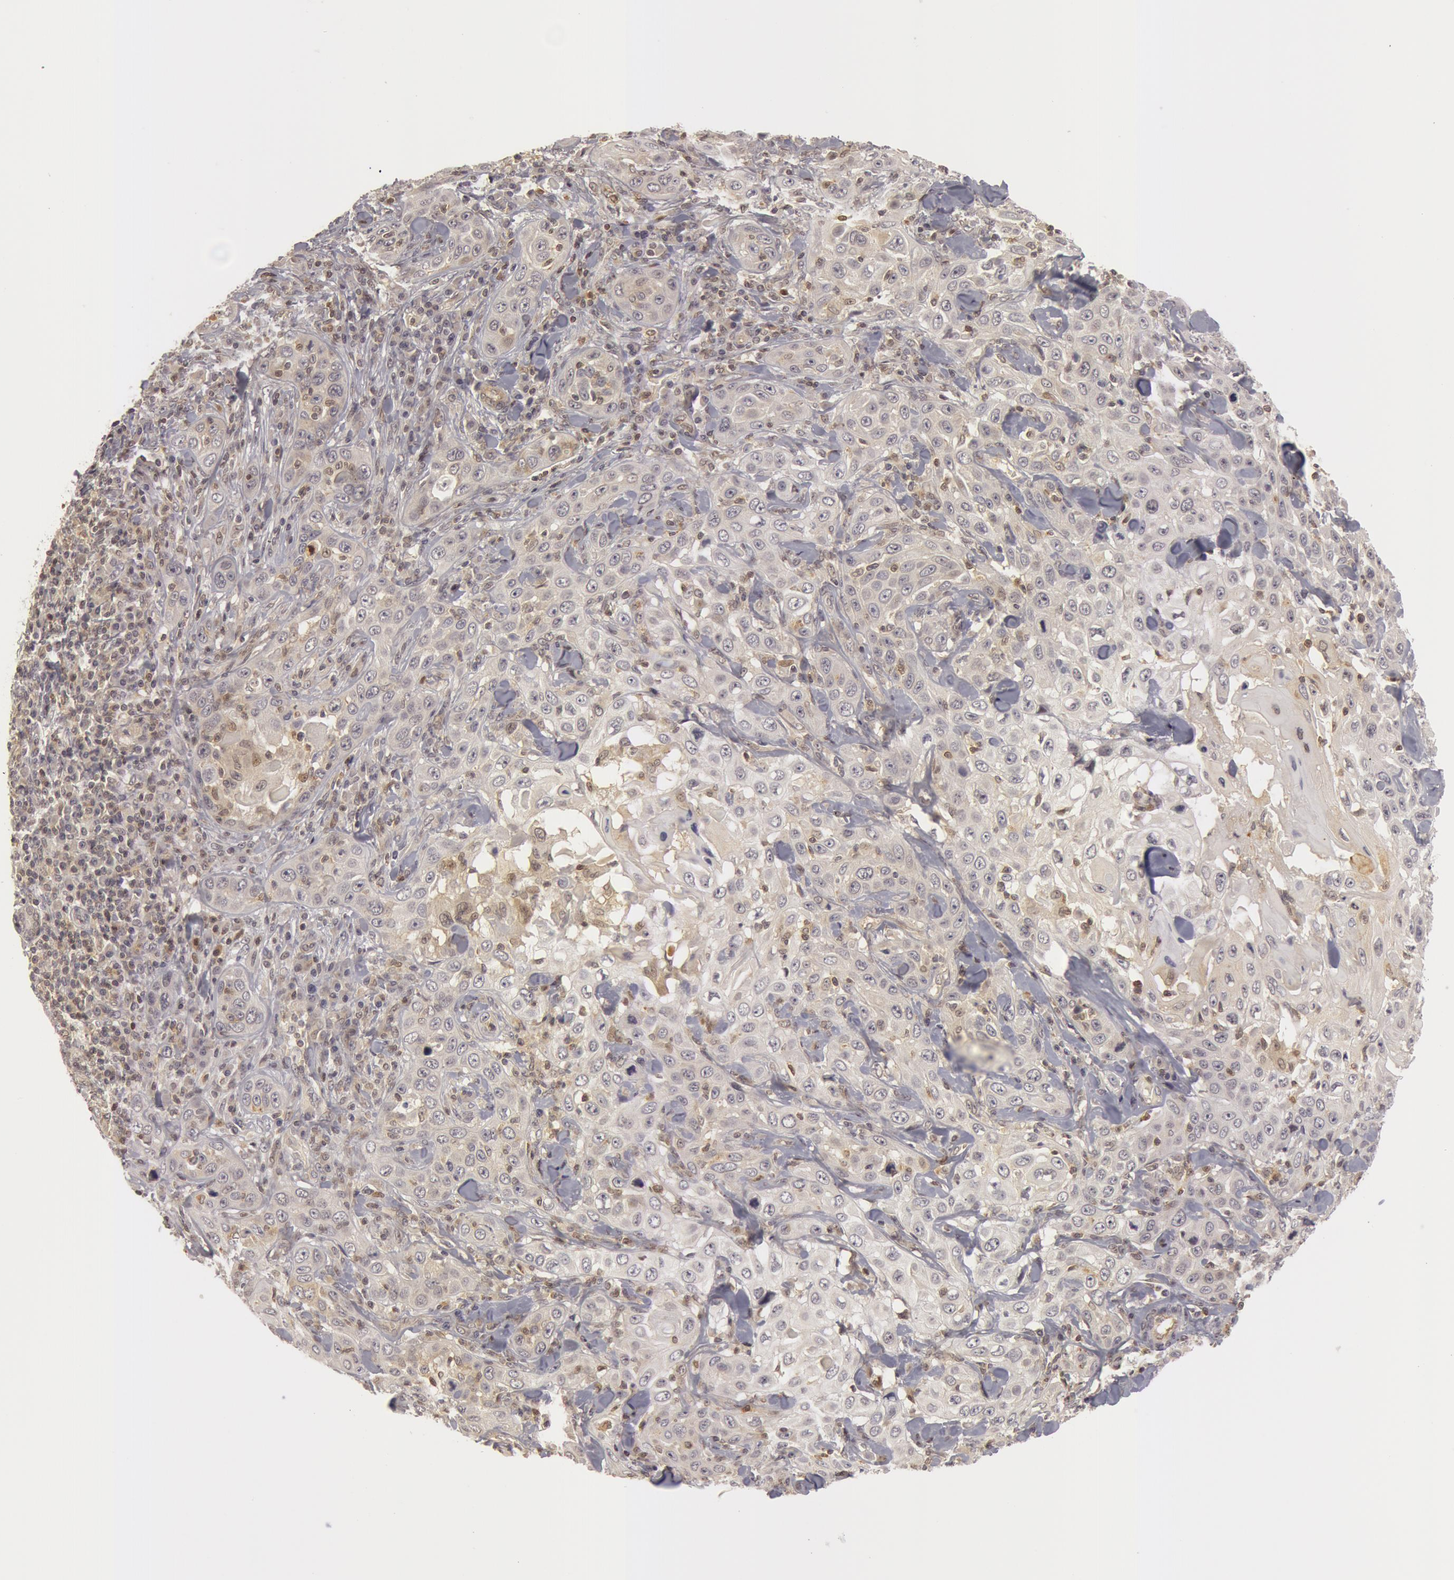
{"staining": {"intensity": "negative", "quantity": "none", "location": "none"}, "tissue": "skin cancer", "cell_type": "Tumor cells", "image_type": "cancer", "snomed": [{"axis": "morphology", "description": "Squamous cell carcinoma, NOS"}, {"axis": "topography", "description": "Skin"}], "caption": "An immunohistochemistry photomicrograph of squamous cell carcinoma (skin) is shown. There is no staining in tumor cells of squamous cell carcinoma (skin).", "gene": "OASL", "patient": {"sex": "male", "age": 84}}